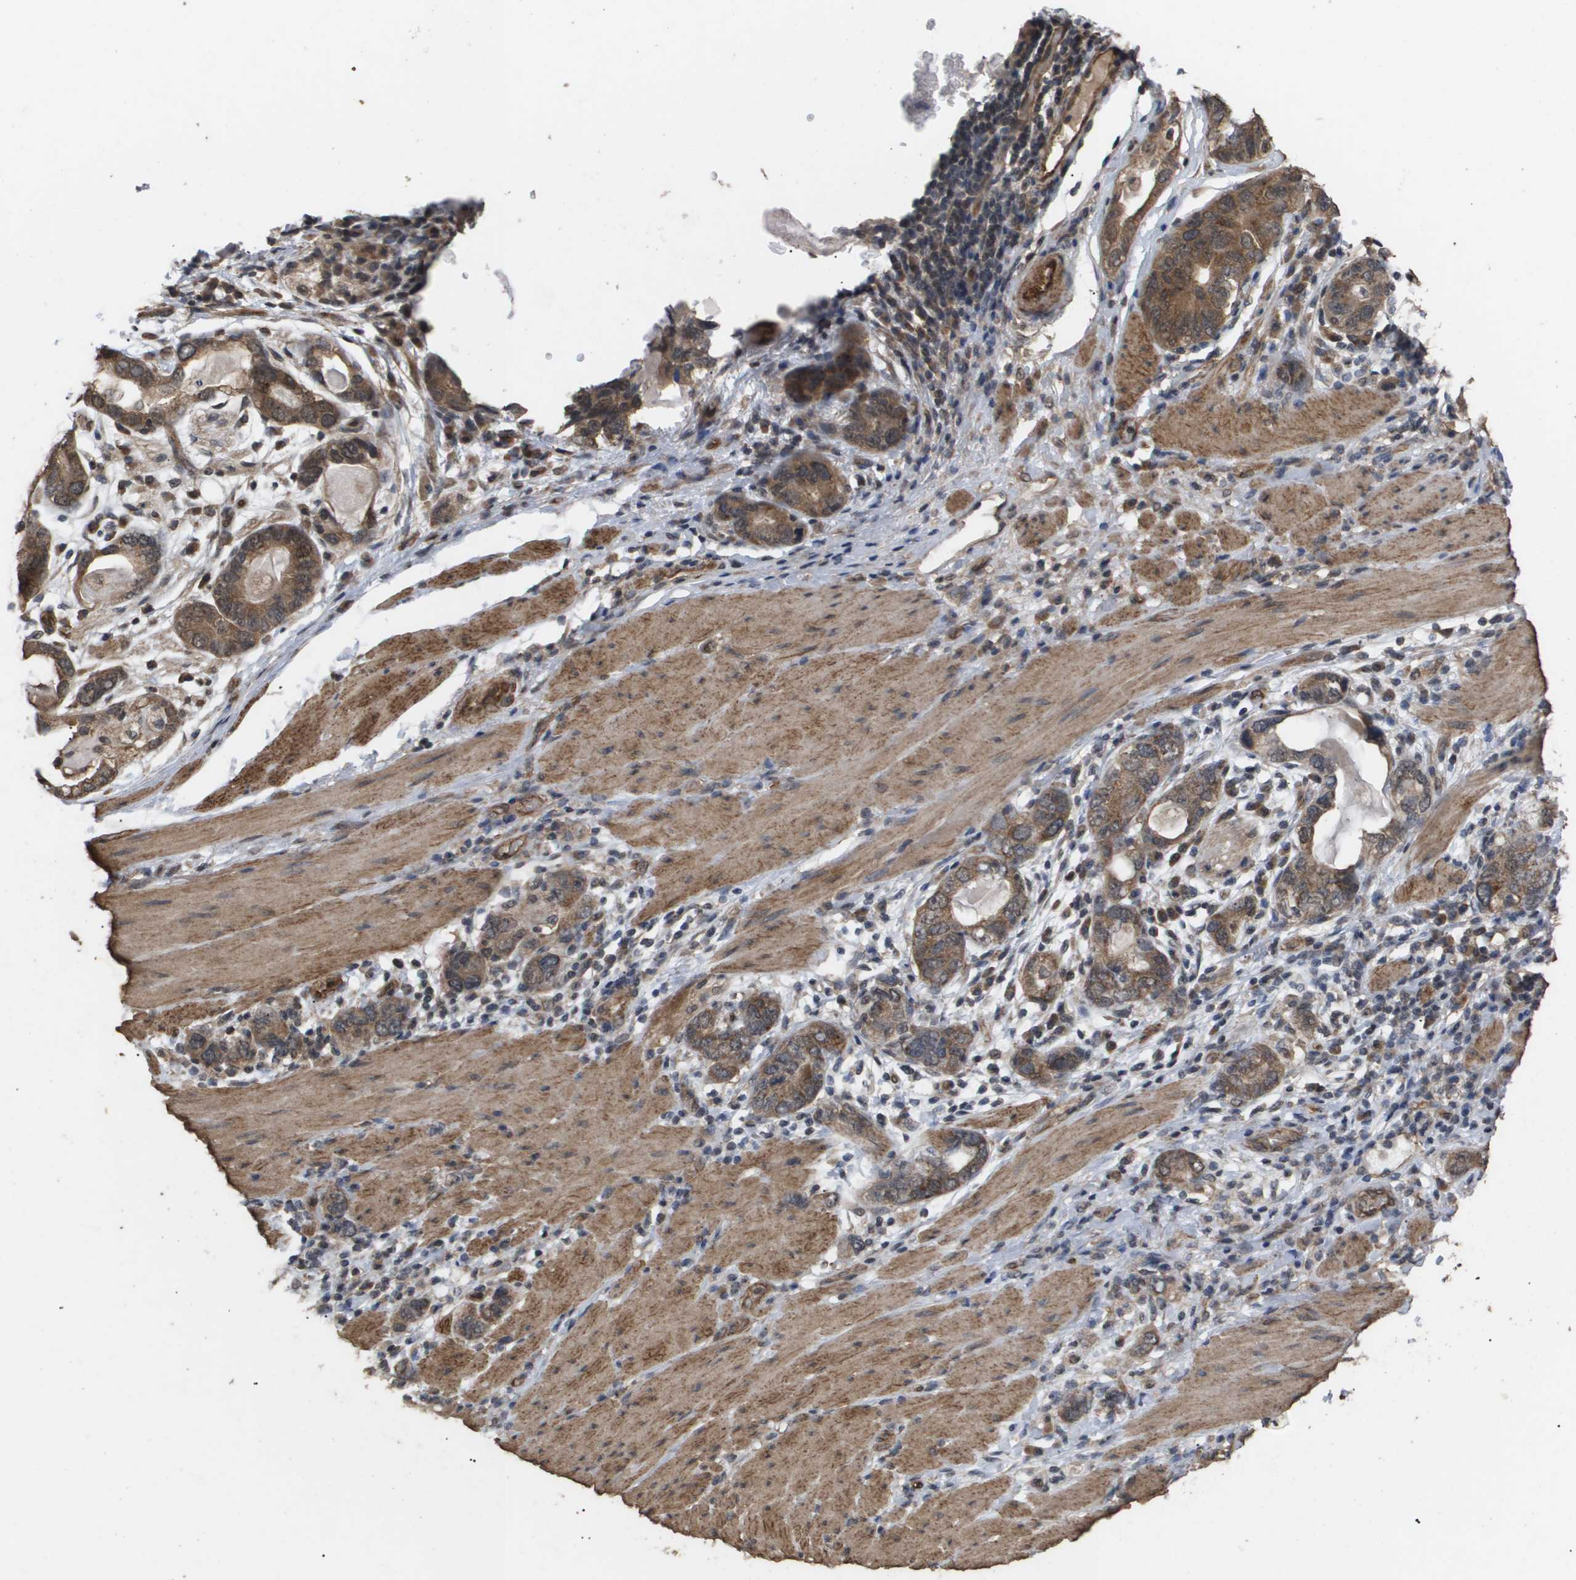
{"staining": {"intensity": "moderate", "quantity": ">75%", "location": "cytoplasmic/membranous"}, "tissue": "stomach cancer", "cell_type": "Tumor cells", "image_type": "cancer", "snomed": [{"axis": "morphology", "description": "Adenocarcinoma, NOS"}, {"axis": "topography", "description": "Stomach, lower"}], "caption": "A medium amount of moderate cytoplasmic/membranous staining is identified in approximately >75% of tumor cells in stomach cancer (adenocarcinoma) tissue.", "gene": "CUL5", "patient": {"sex": "female", "age": 93}}